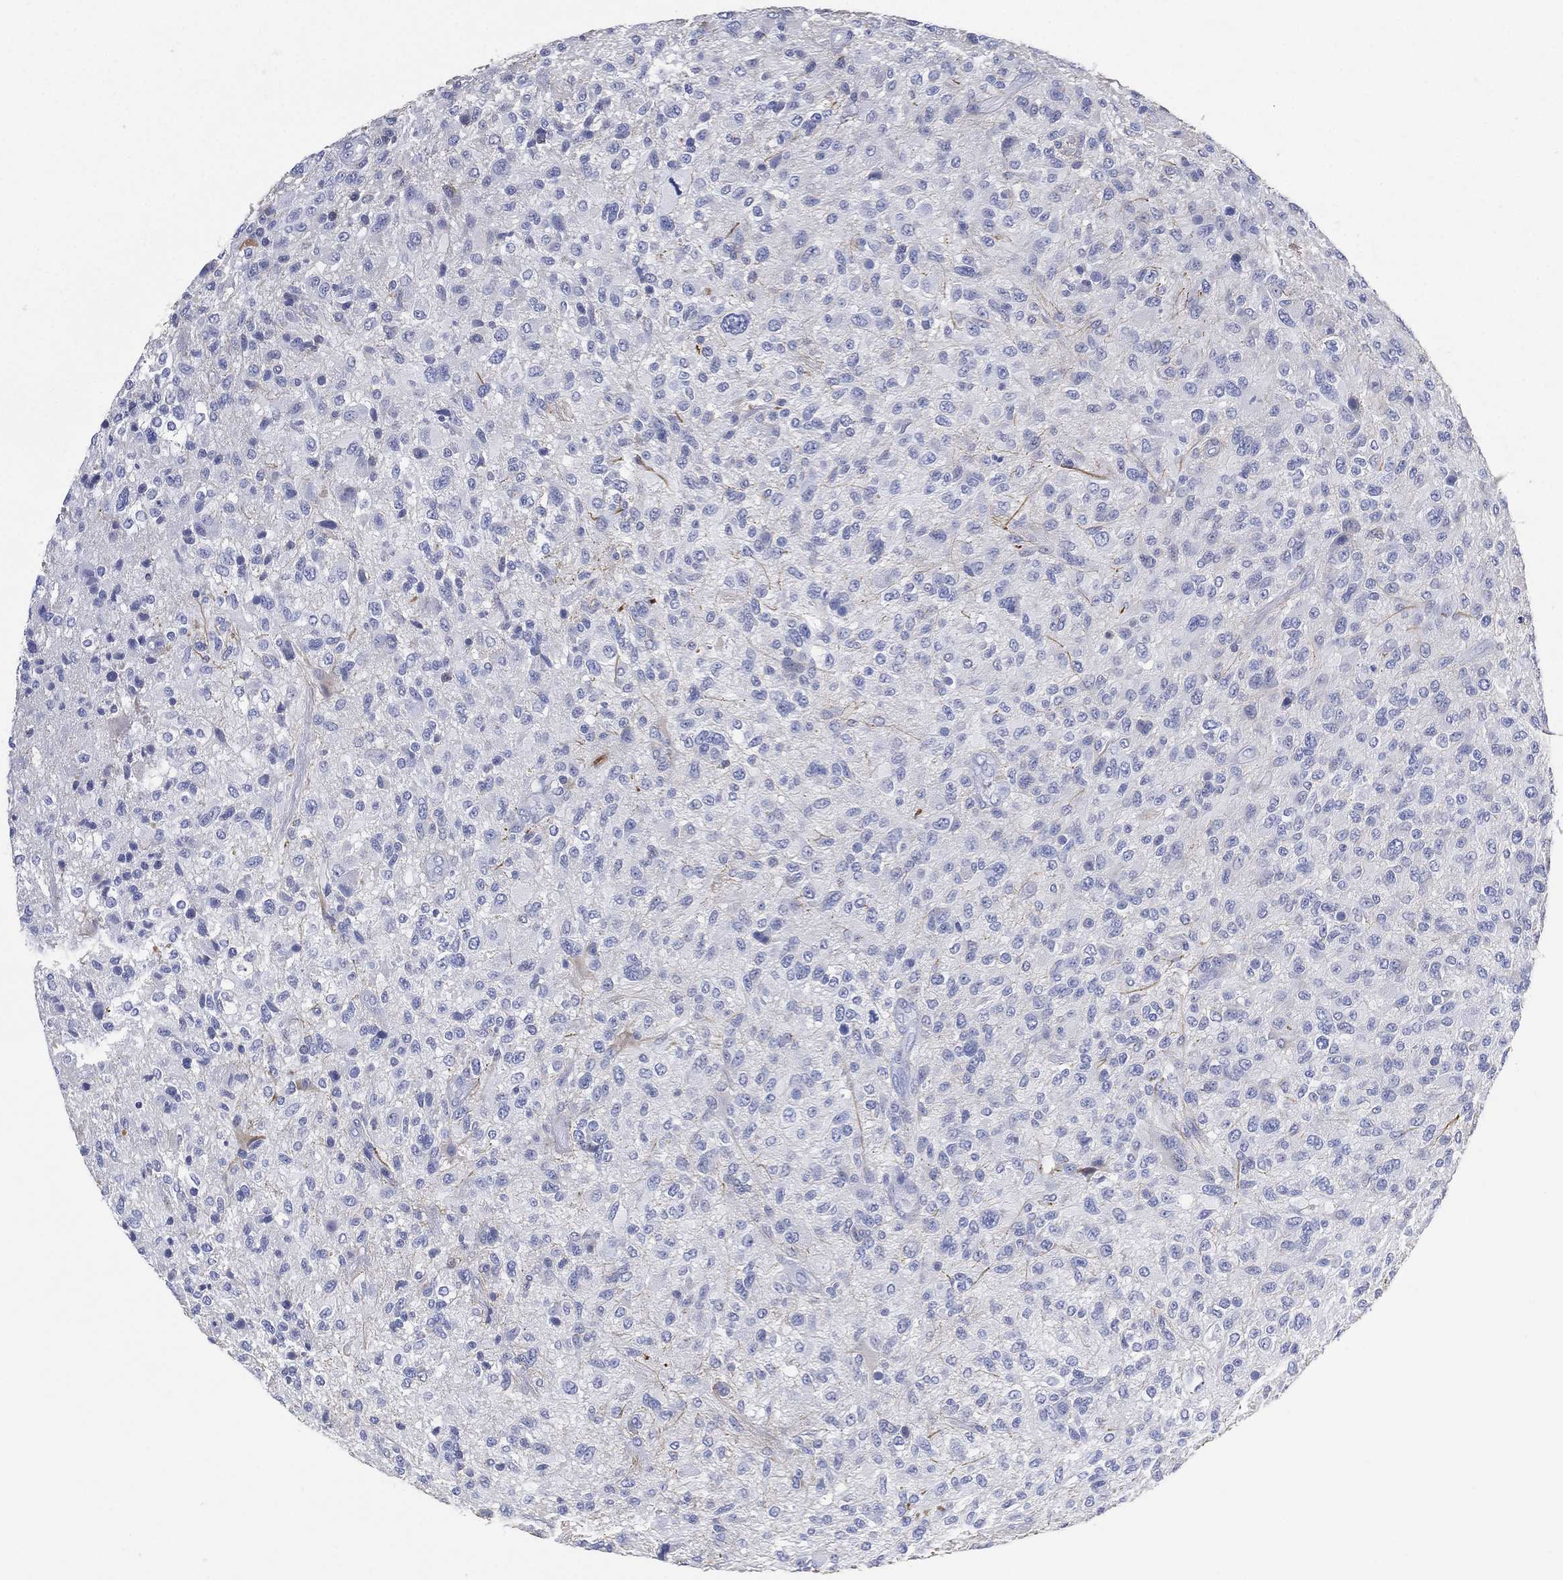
{"staining": {"intensity": "negative", "quantity": "none", "location": "none"}, "tissue": "glioma", "cell_type": "Tumor cells", "image_type": "cancer", "snomed": [{"axis": "morphology", "description": "Glioma, malignant, High grade"}, {"axis": "topography", "description": "Brain"}], "caption": "Malignant high-grade glioma was stained to show a protein in brown. There is no significant positivity in tumor cells.", "gene": "FMO1", "patient": {"sex": "male", "age": 47}}